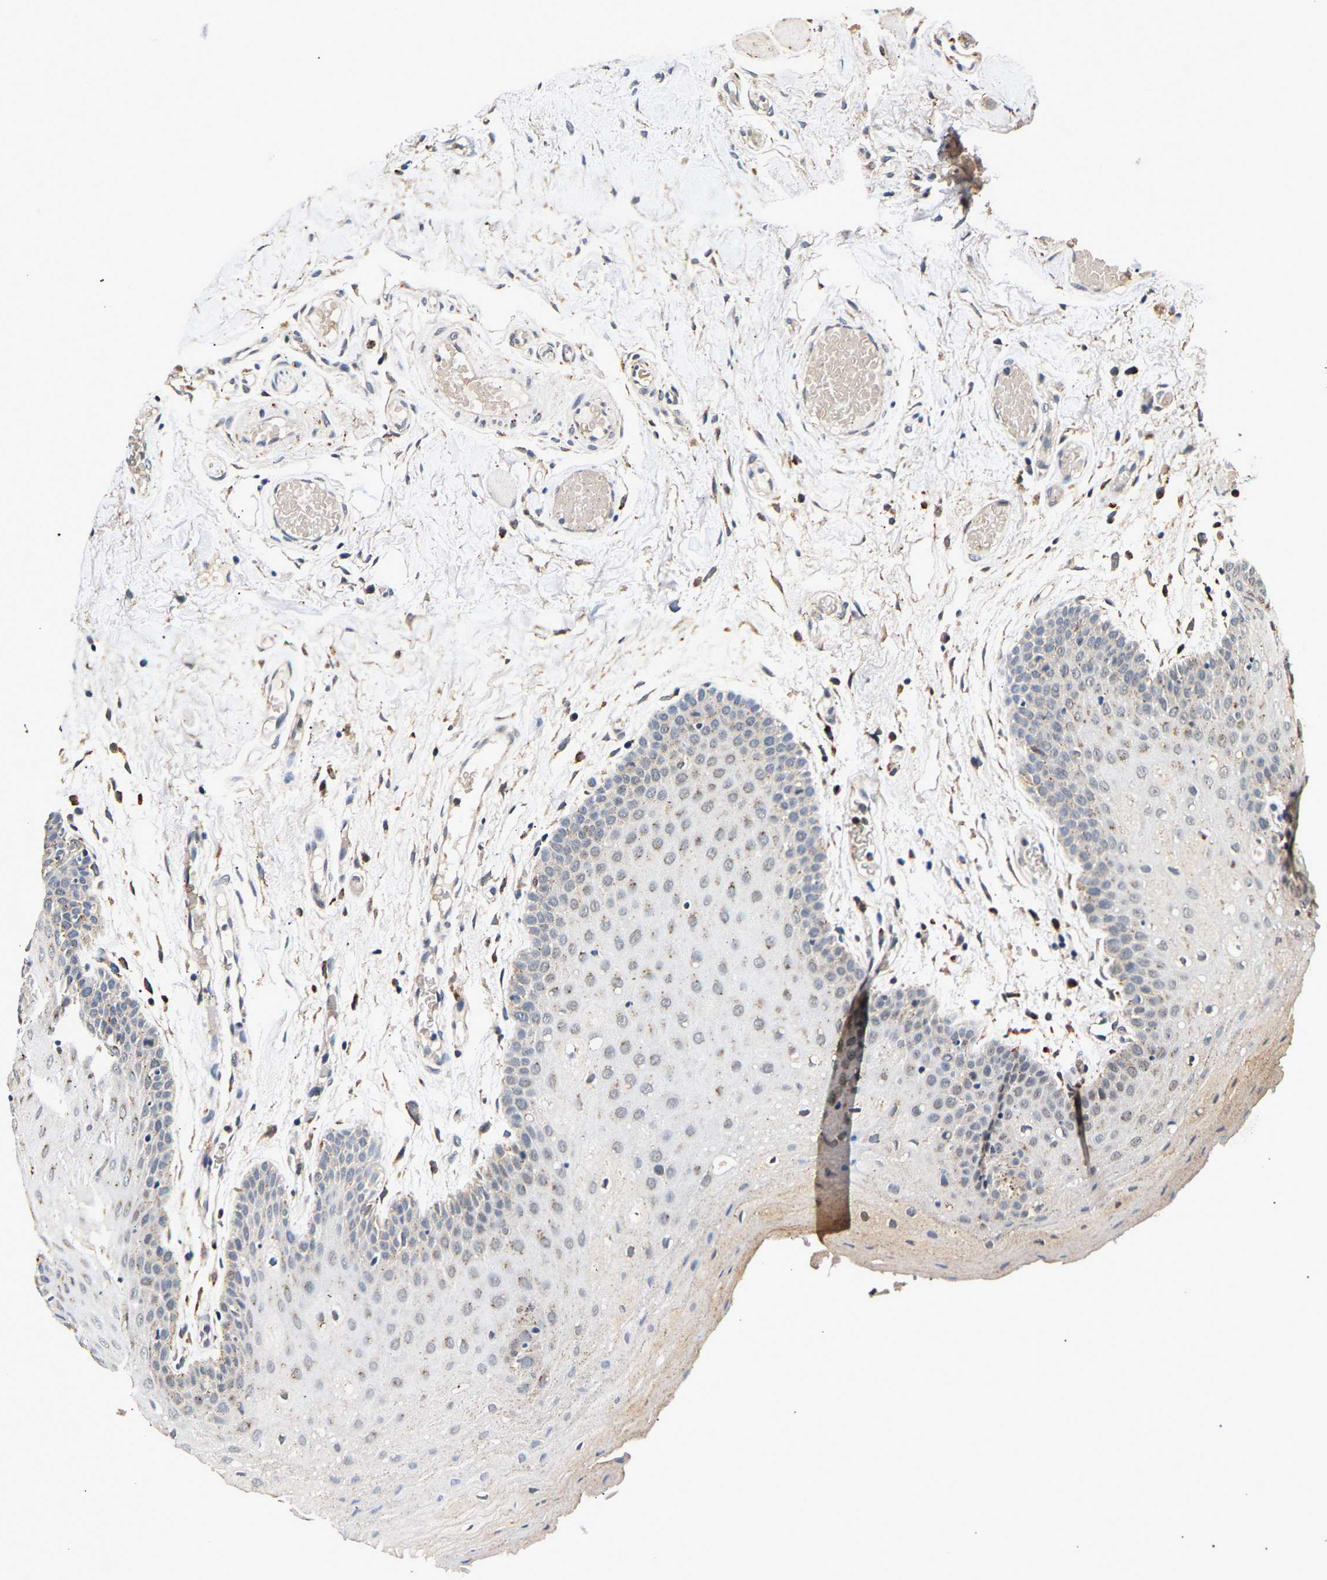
{"staining": {"intensity": "weak", "quantity": "<25%", "location": "cytoplasmic/membranous"}, "tissue": "oral mucosa", "cell_type": "Squamous epithelial cells", "image_type": "normal", "snomed": [{"axis": "morphology", "description": "Normal tissue, NOS"}, {"axis": "morphology", "description": "Squamous cell carcinoma, NOS"}, {"axis": "topography", "description": "Oral tissue"}, {"axis": "topography", "description": "Head-Neck"}], "caption": "The image demonstrates no significant staining in squamous epithelial cells of oral mucosa. The staining was performed using DAB (3,3'-diaminobenzidine) to visualize the protein expression in brown, while the nuclei were stained in blue with hematoxylin (Magnification: 20x).", "gene": "SMU1", "patient": {"sex": "male", "age": 71}}